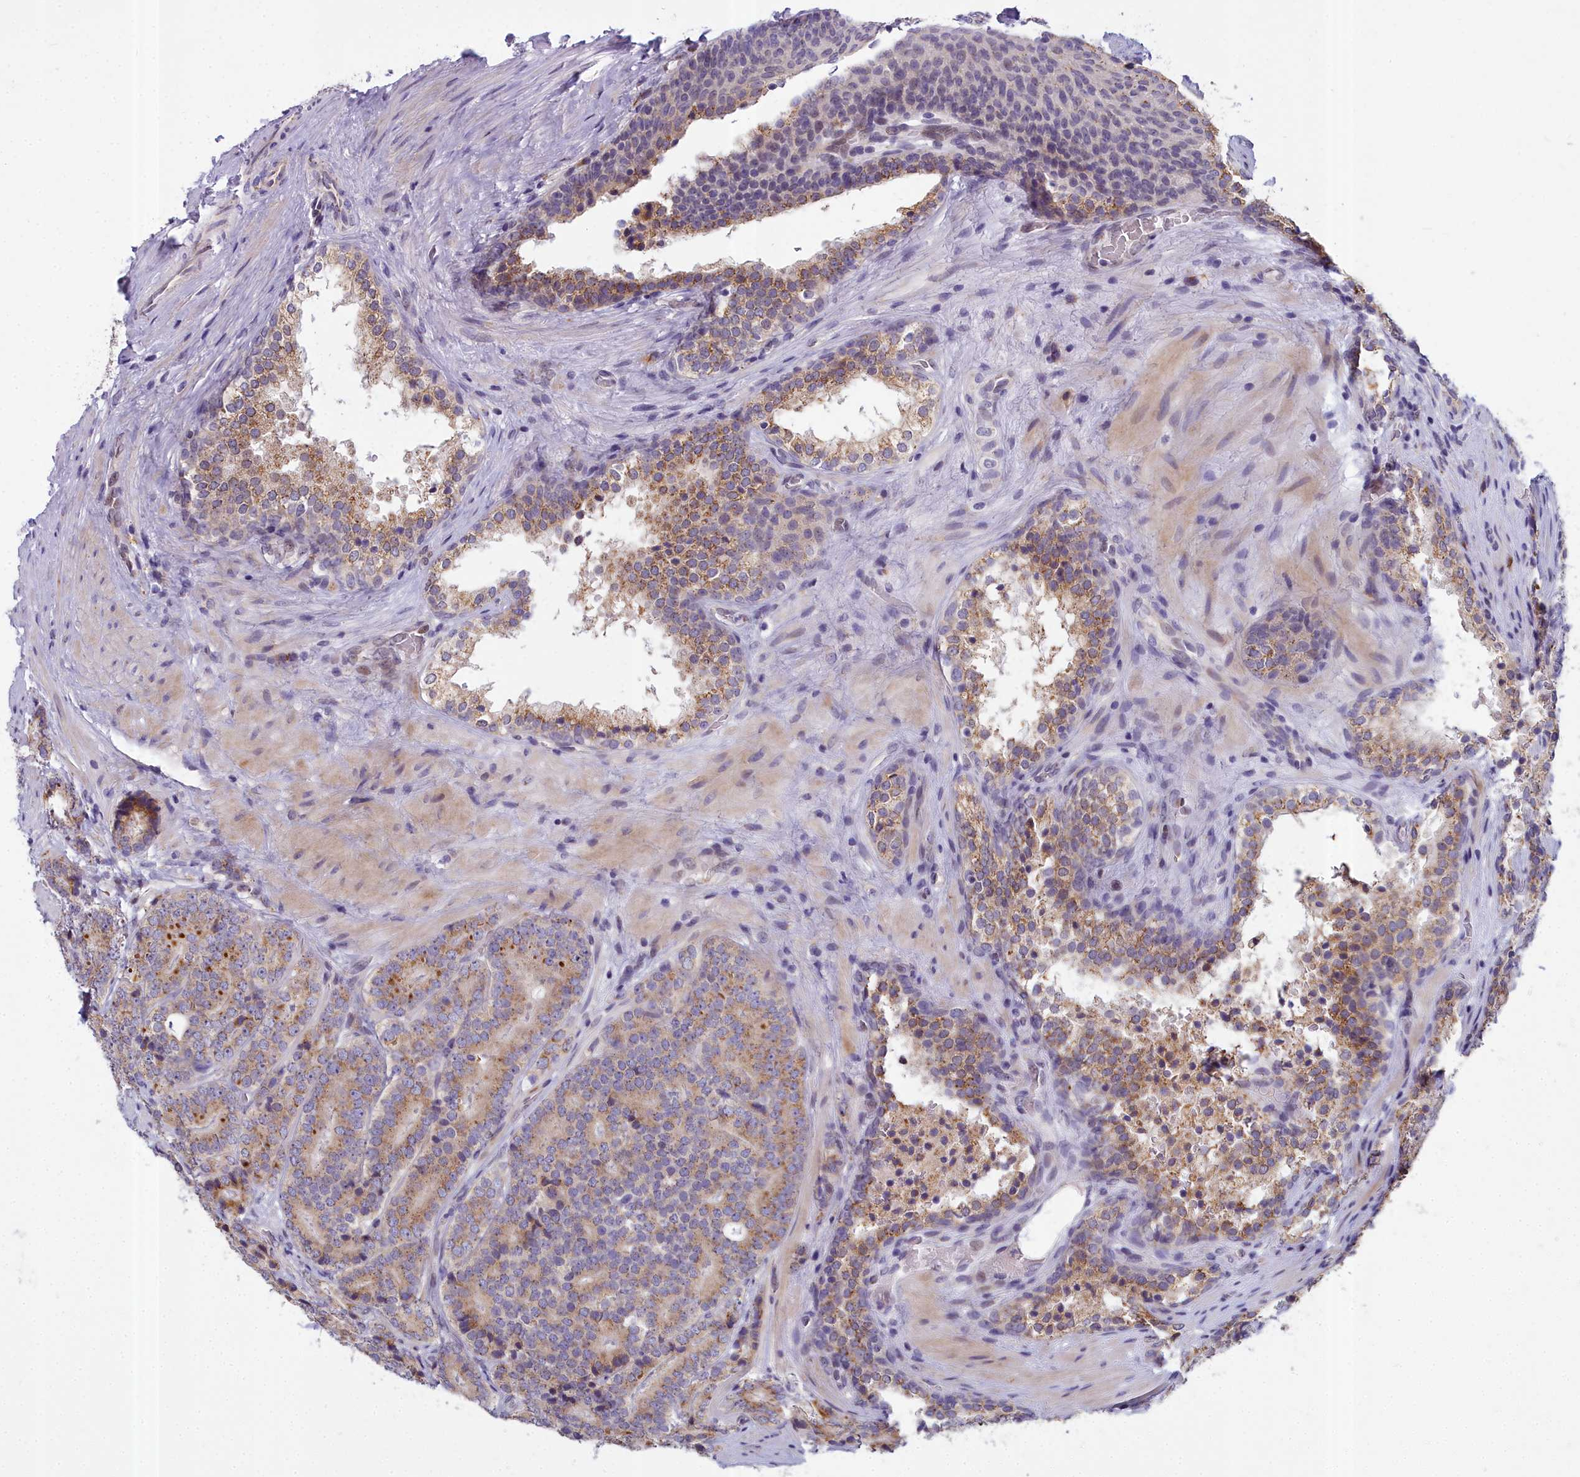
{"staining": {"intensity": "moderate", "quantity": "<25%", "location": "cytoplasmic/membranous"}, "tissue": "prostate cancer", "cell_type": "Tumor cells", "image_type": "cancer", "snomed": [{"axis": "morphology", "description": "Adenocarcinoma, High grade"}, {"axis": "topography", "description": "Prostate"}], "caption": "Tumor cells show low levels of moderate cytoplasmic/membranous expression in about <25% of cells in human prostate cancer.", "gene": "WDPCP", "patient": {"sex": "male", "age": 56}}